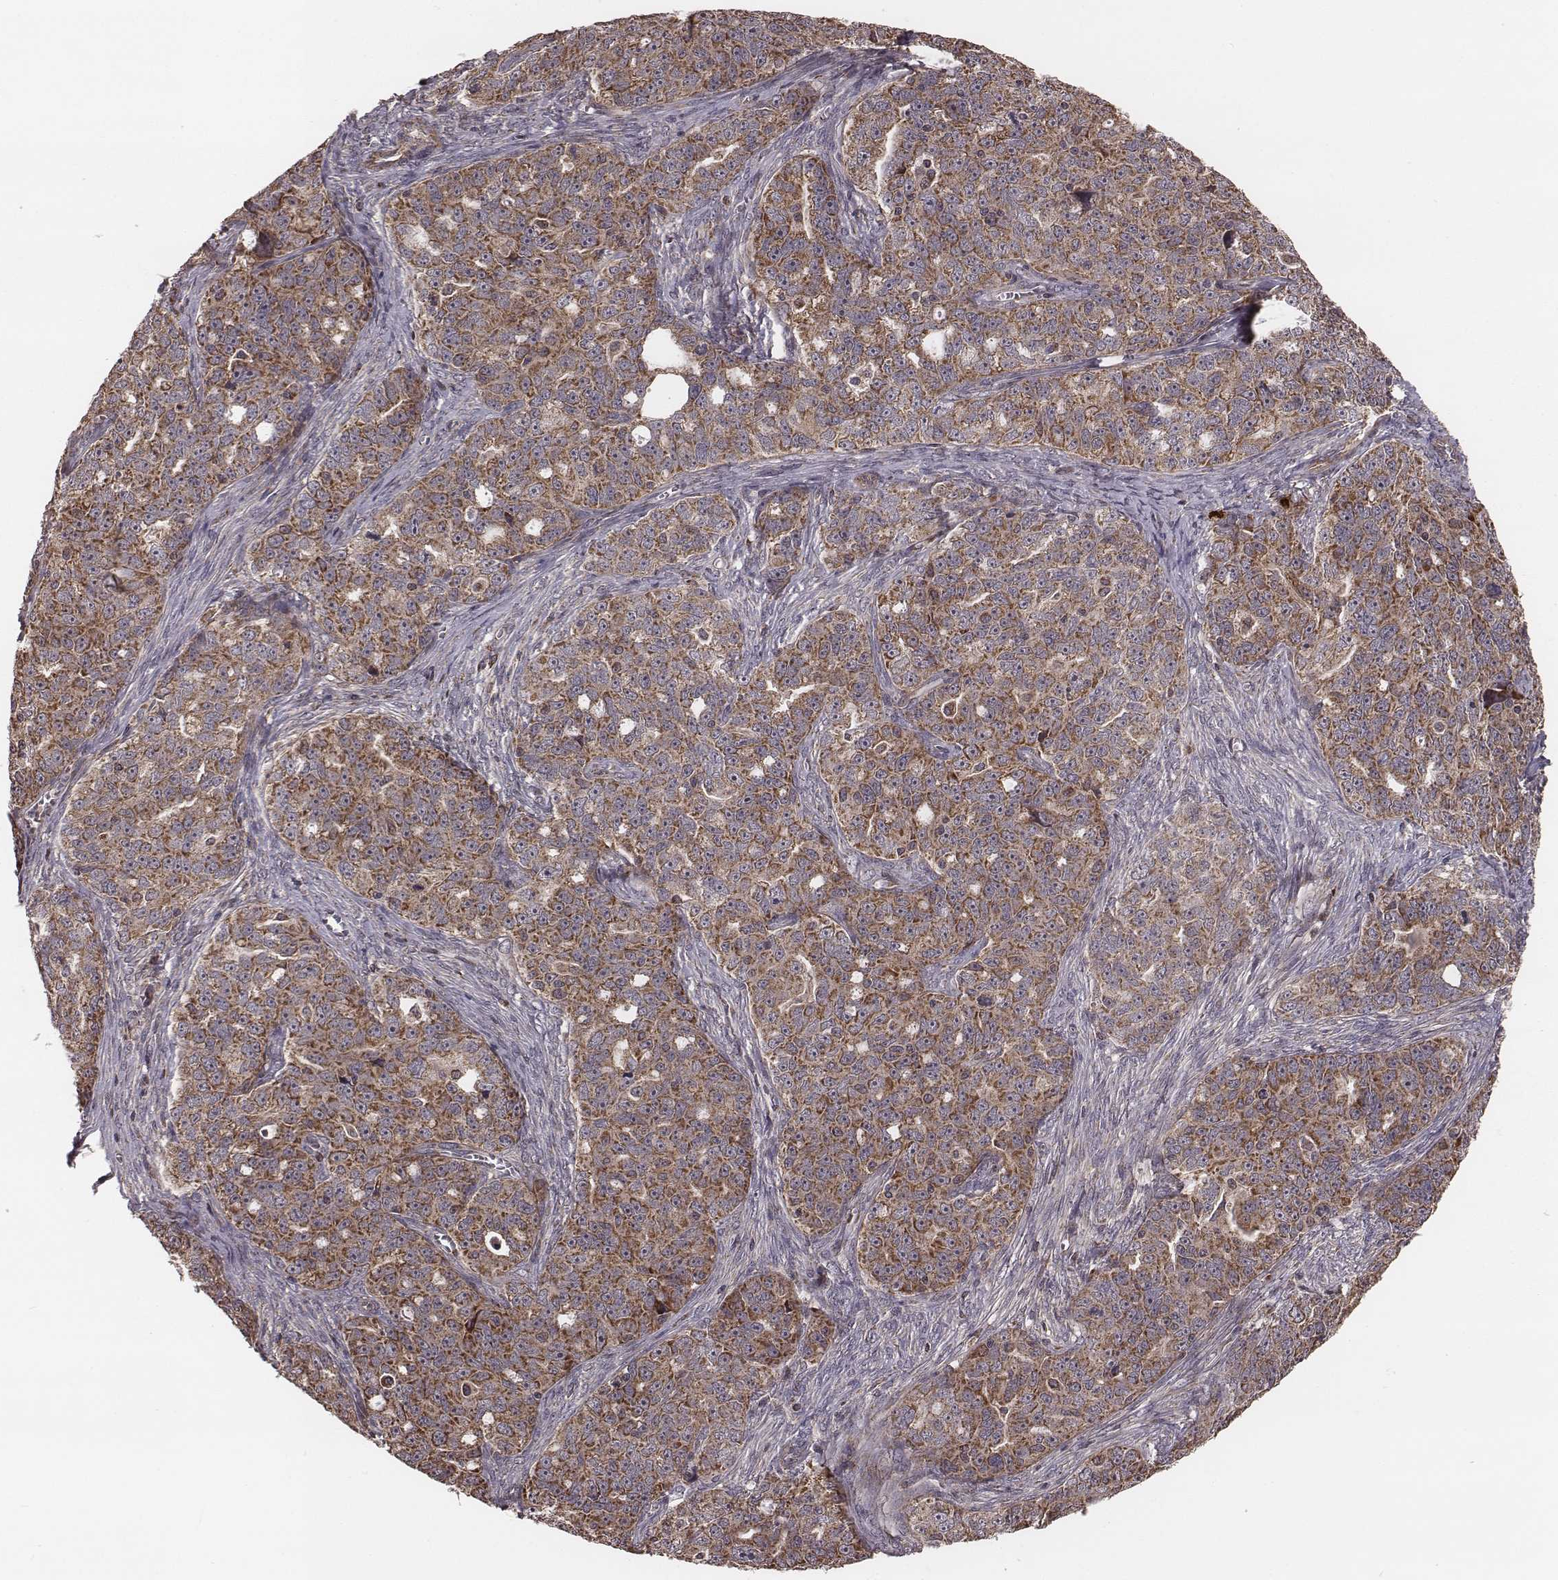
{"staining": {"intensity": "moderate", "quantity": ">75%", "location": "cytoplasmic/membranous"}, "tissue": "ovarian cancer", "cell_type": "Tumor cells", "image_type": "cancer", "snomed": [{"axis": "morphology", "description": "Cystadenocarcinoma, serous, NOS"}, {"axis": "topography", "description": "Ovary"}], "caption": "Tumor cells display medium levels of moderate cytoplasmic/membranous expression in approximately >75% of cells in human ovarian cancer (serous cystadenocarcinoma).", "gene": "ZDHHC21", "patient": {"sex": "female", "age": 51}}